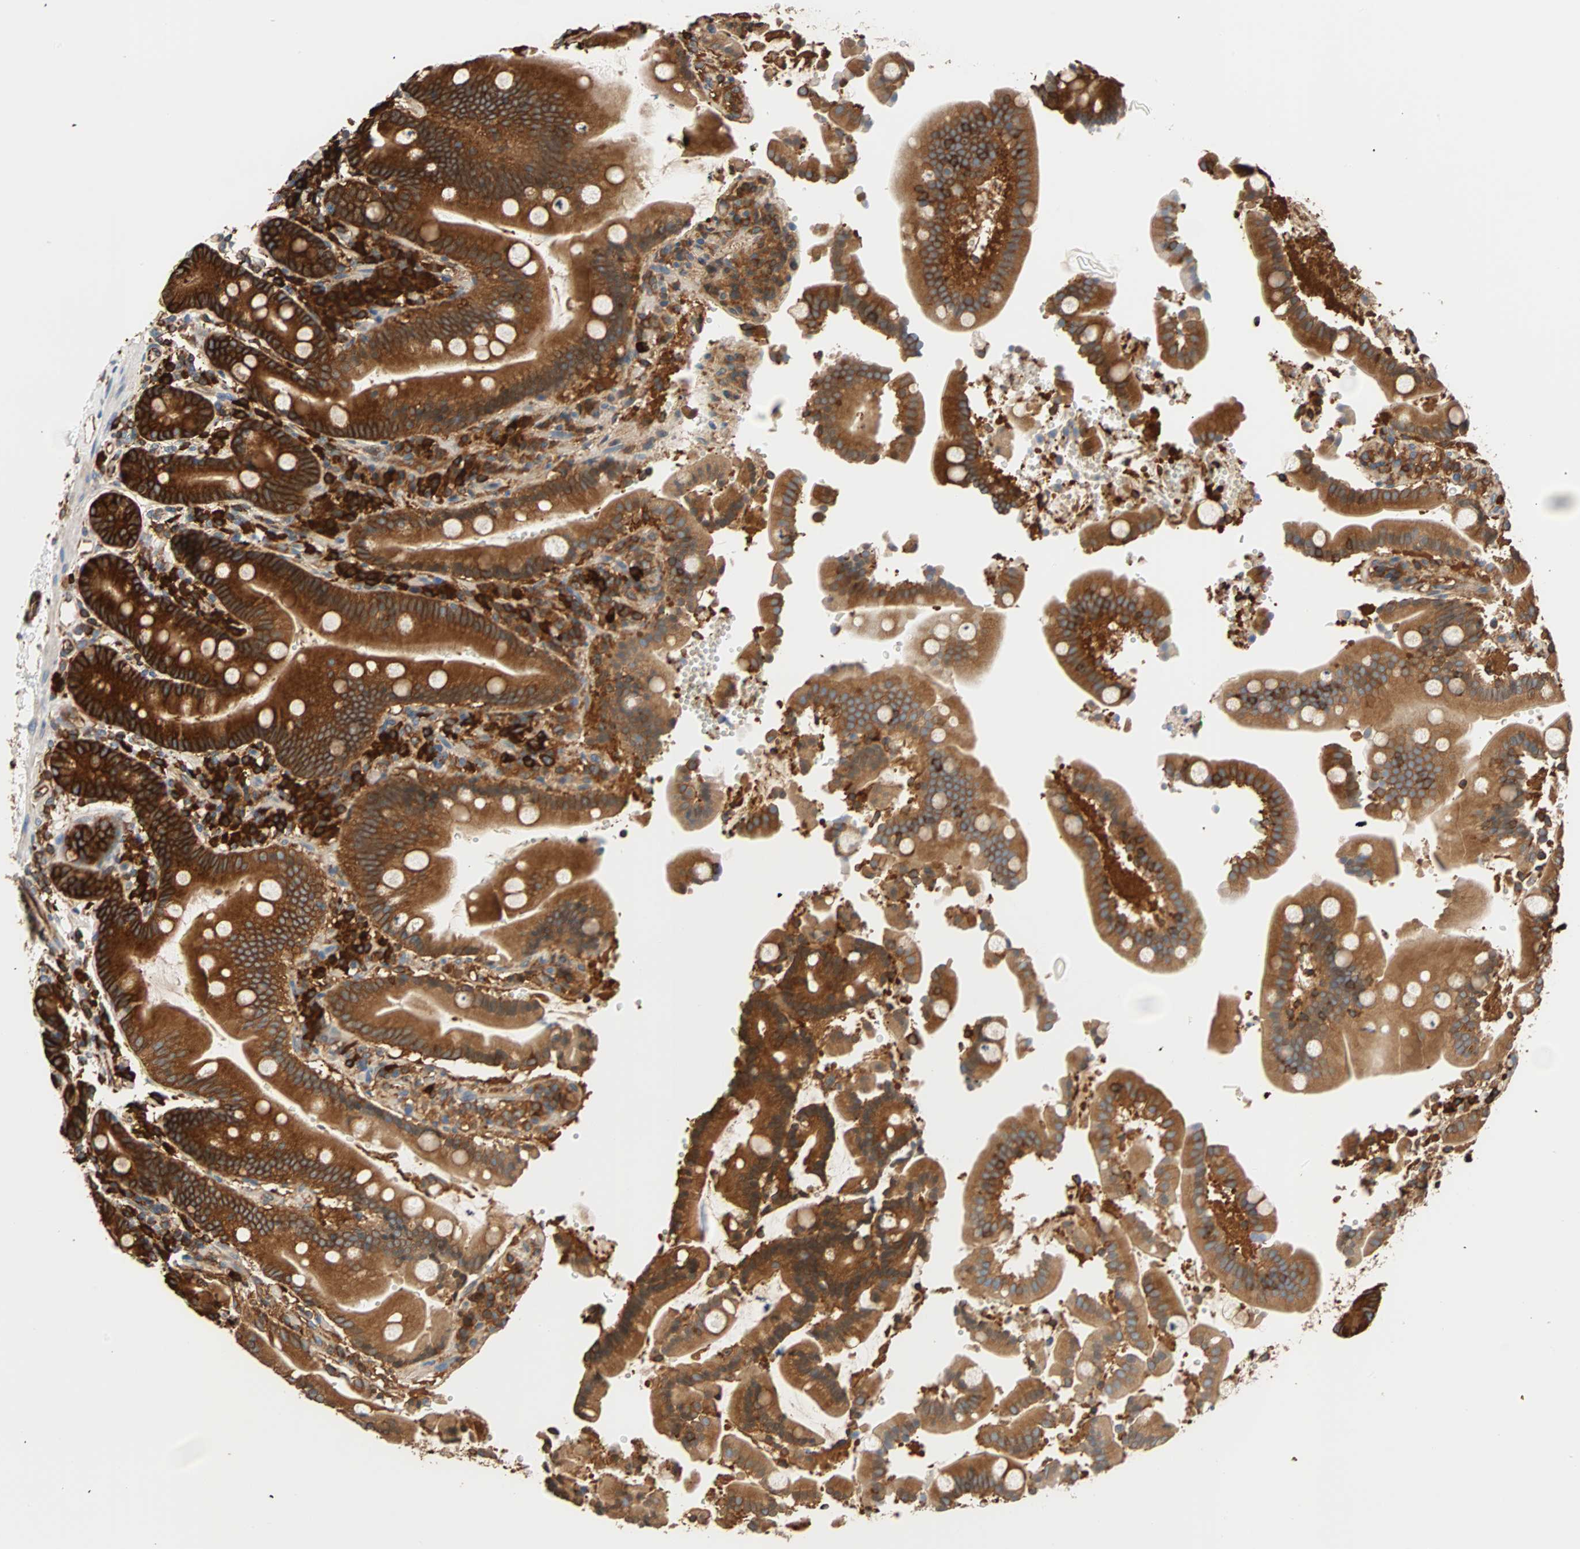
{"staining": {"intensity": "strong", "quantity": ">75%", "location": "cytoplasmic/membranous"}, "tissue": "duodenum", "cell_type": "Glandular cells", "image_type": "normal", "snomed": [{"axis": "morphology", "description": "Normal tissue, NOS"}, {"axis": "topography", "description": "Small intestine, NOS"}], "caption": "Protein analysis of unremarkable duodenum displays strong cytoplasmic/membranous staining in approximately >75% of glandular cells. The staining was performed using DAB to visualize the protein expression in brown, while the nuclei were stained in blue with hematoxylin (Magnification: 20x).", "gene": "EEF2", "patient": {"sex": "female", "age": 71}}